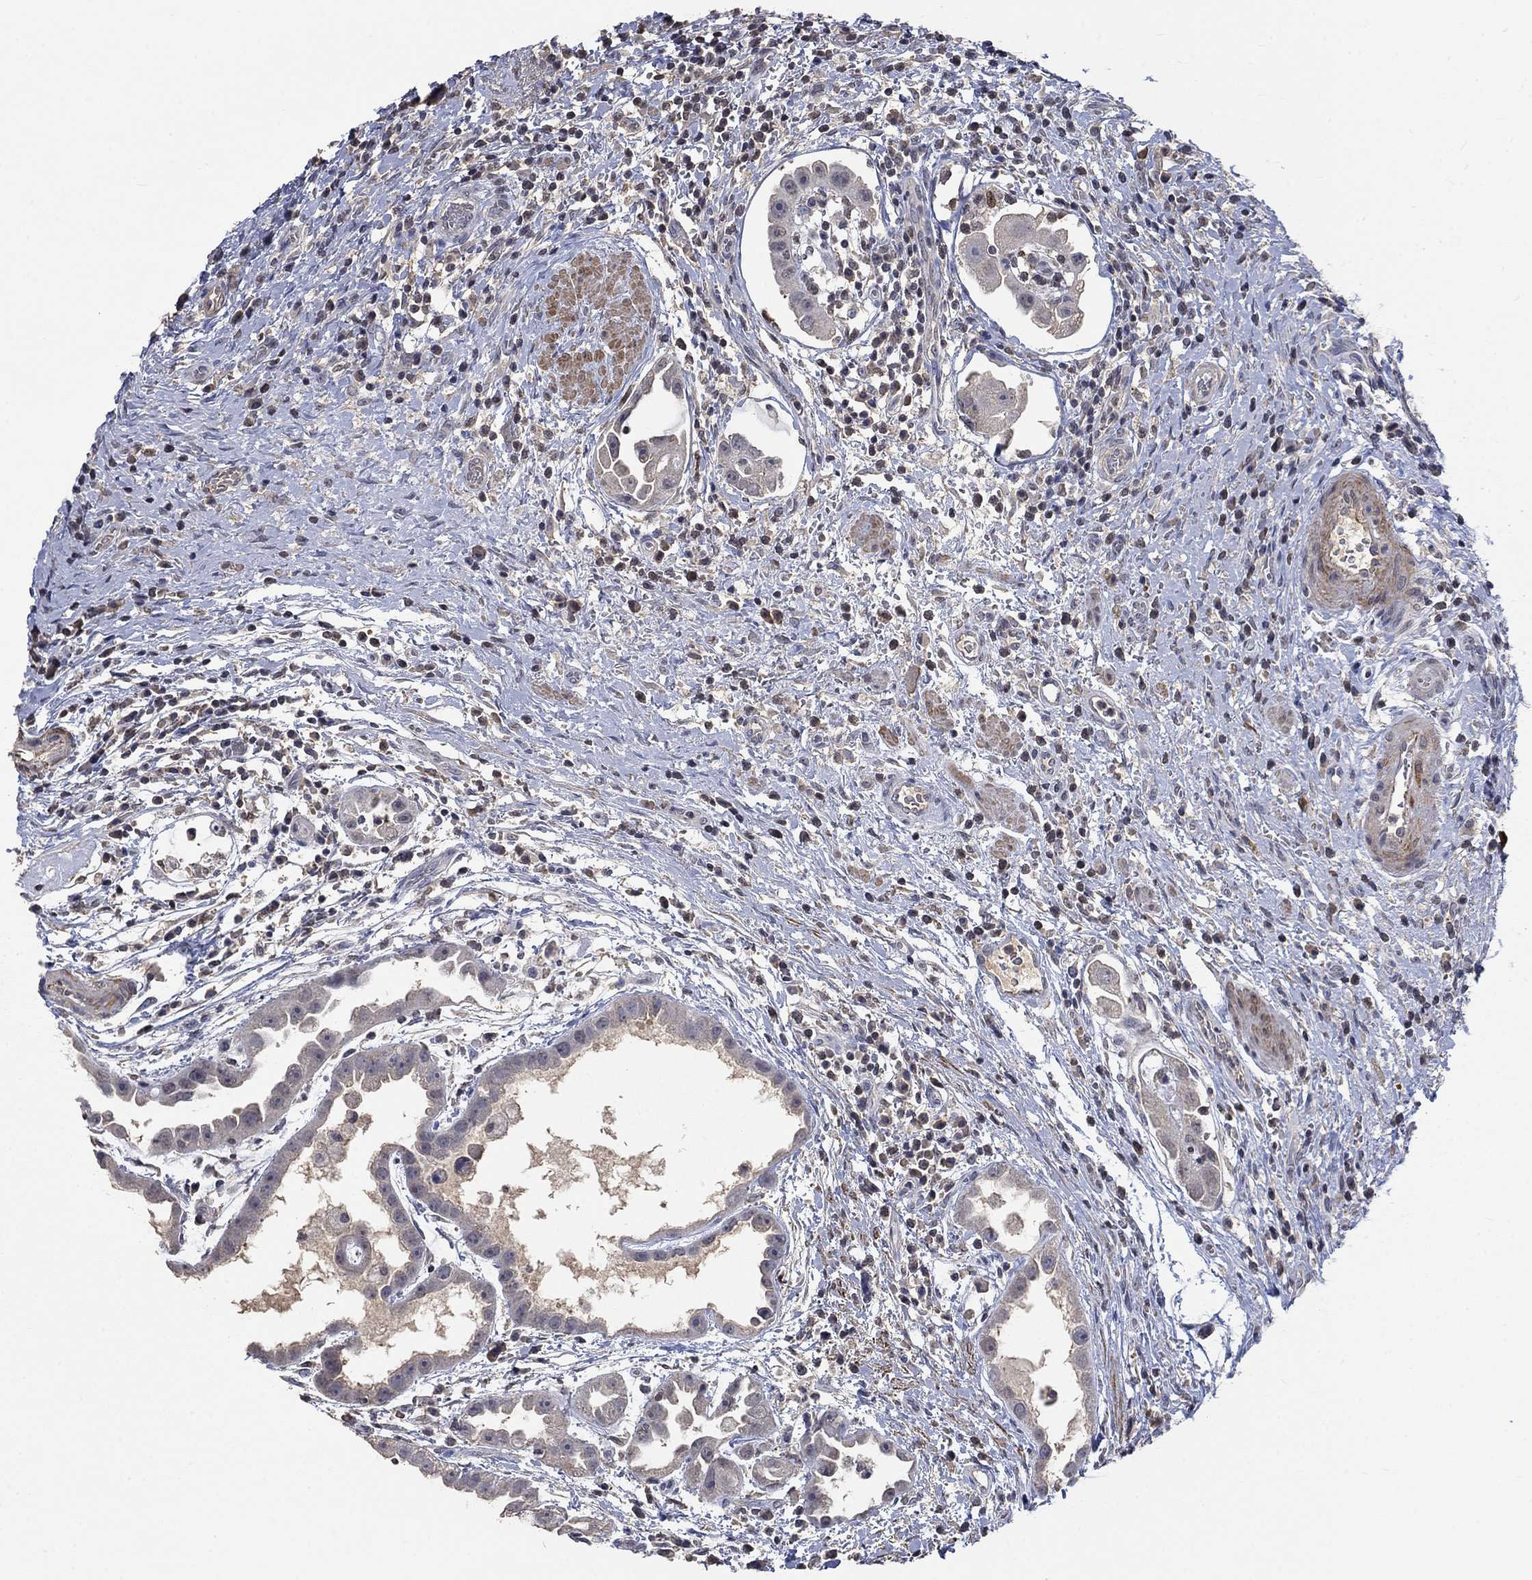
{"staining": {"intensity": "negative", "quantity": "none", "location": "none"}, "tissue": "urothelial cancer", "cell_type": "Tumor cells", "image_type": "cancer", "snomed": [{"axis": "morphology", "description": "Urothelial carcinoma, High grade"}, {"axis": "topography", "description": "Urinary bladder"}], "caption": "Image shows no significant protein positivity in tumor cells of urothelial cancer.", "gene": "ZBTB18", "patient": {"sex": "female", "age": 41}}